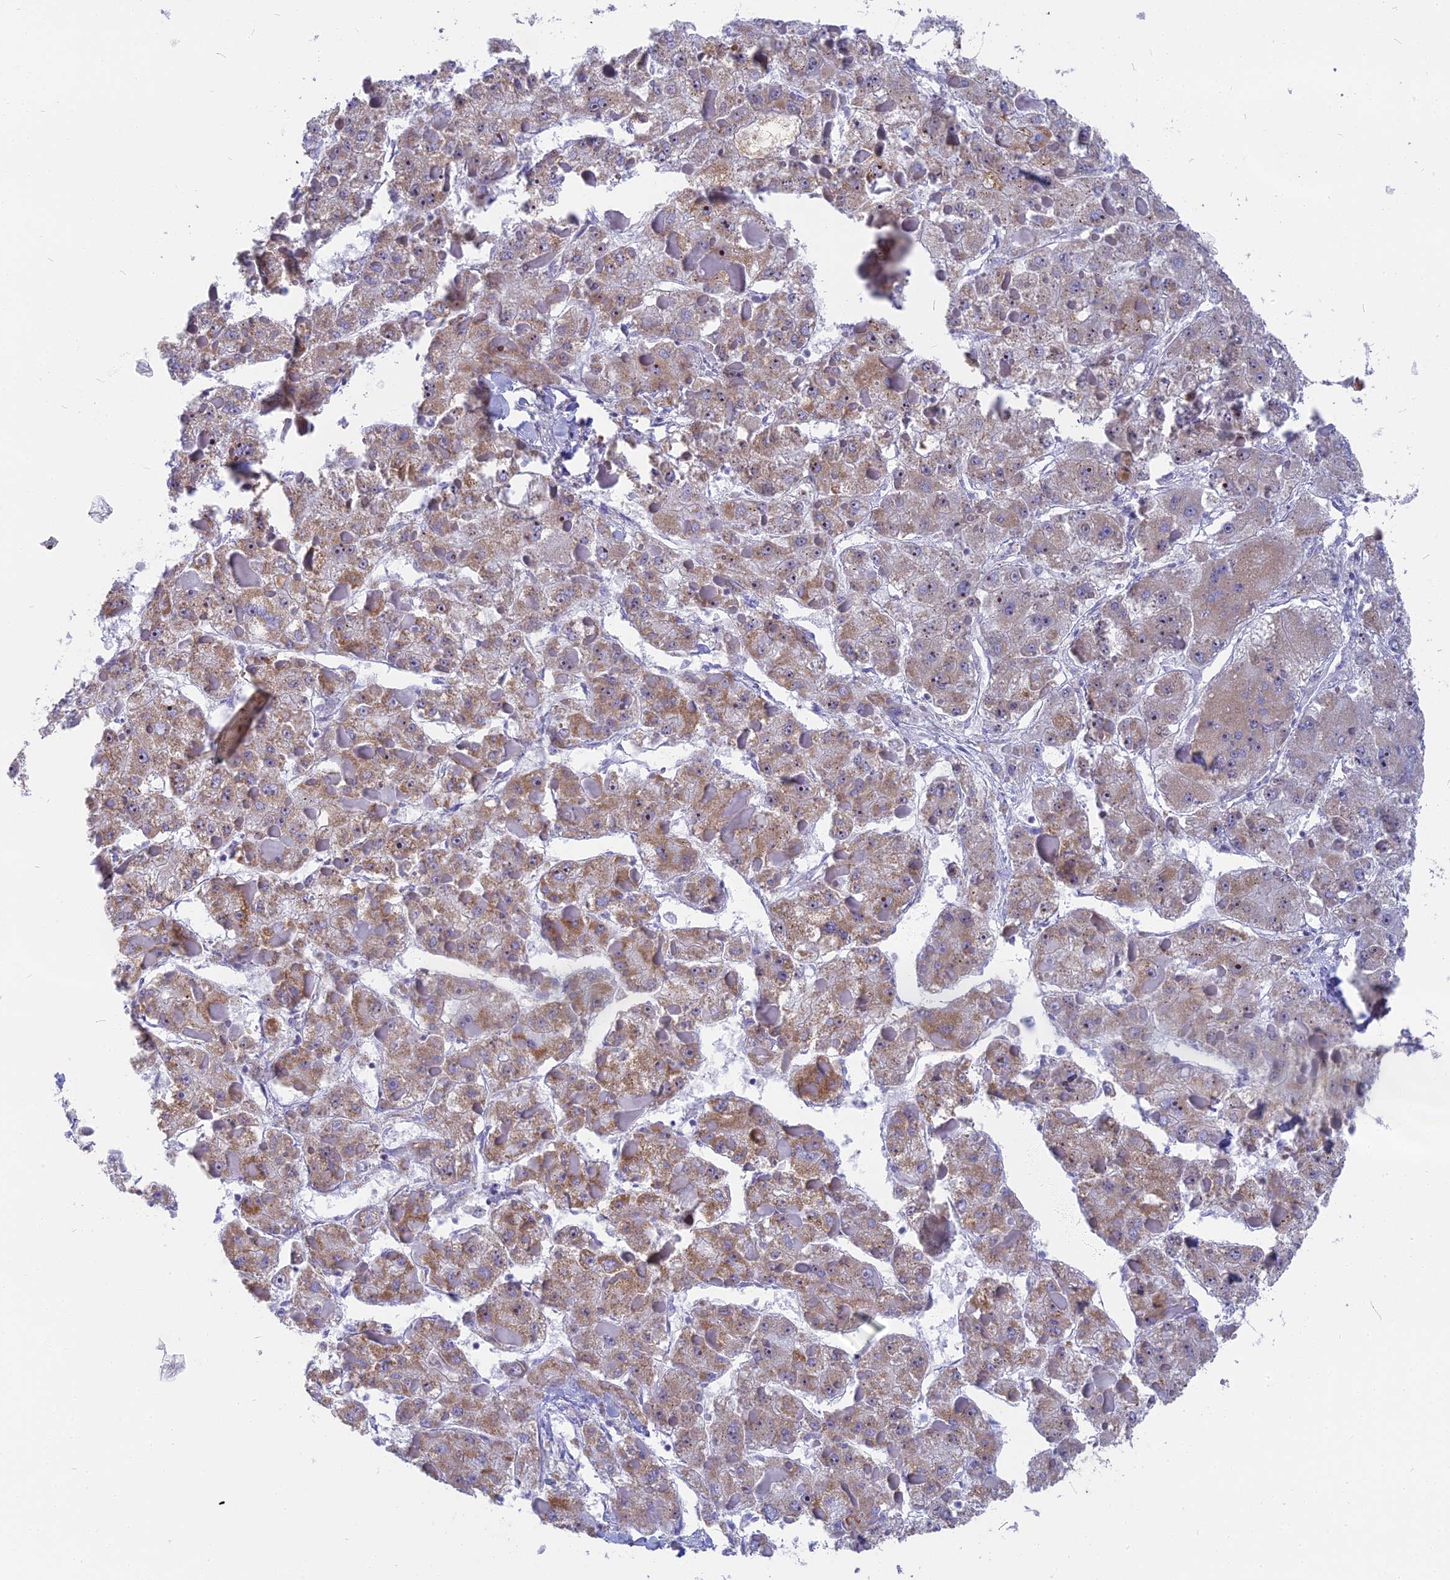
{"staining": {"intensity": "moderate", "quantity": "25%-75%", "location": "cytoplasmic/membranous"}, "tissue": "liver cancer", "cell_type": "Tumor cells", "image_type": "cancer", "snomed": [{"axis": "morphology", "description": "Carcinoma, Hepatocellular, NOS"}, {"axis": "topography", "description": "Liver"}], "caption": "A high-resolution photomicrograph shows immunohistochemistry (IHC) staining of liver hepatocellular carcinoma, which reveals moderate cytoplasmic/membranous expression in about 25%-75% of tumor cells.", "gene": "DTWD1", "patient": {"sex": "female", "age": 73}}